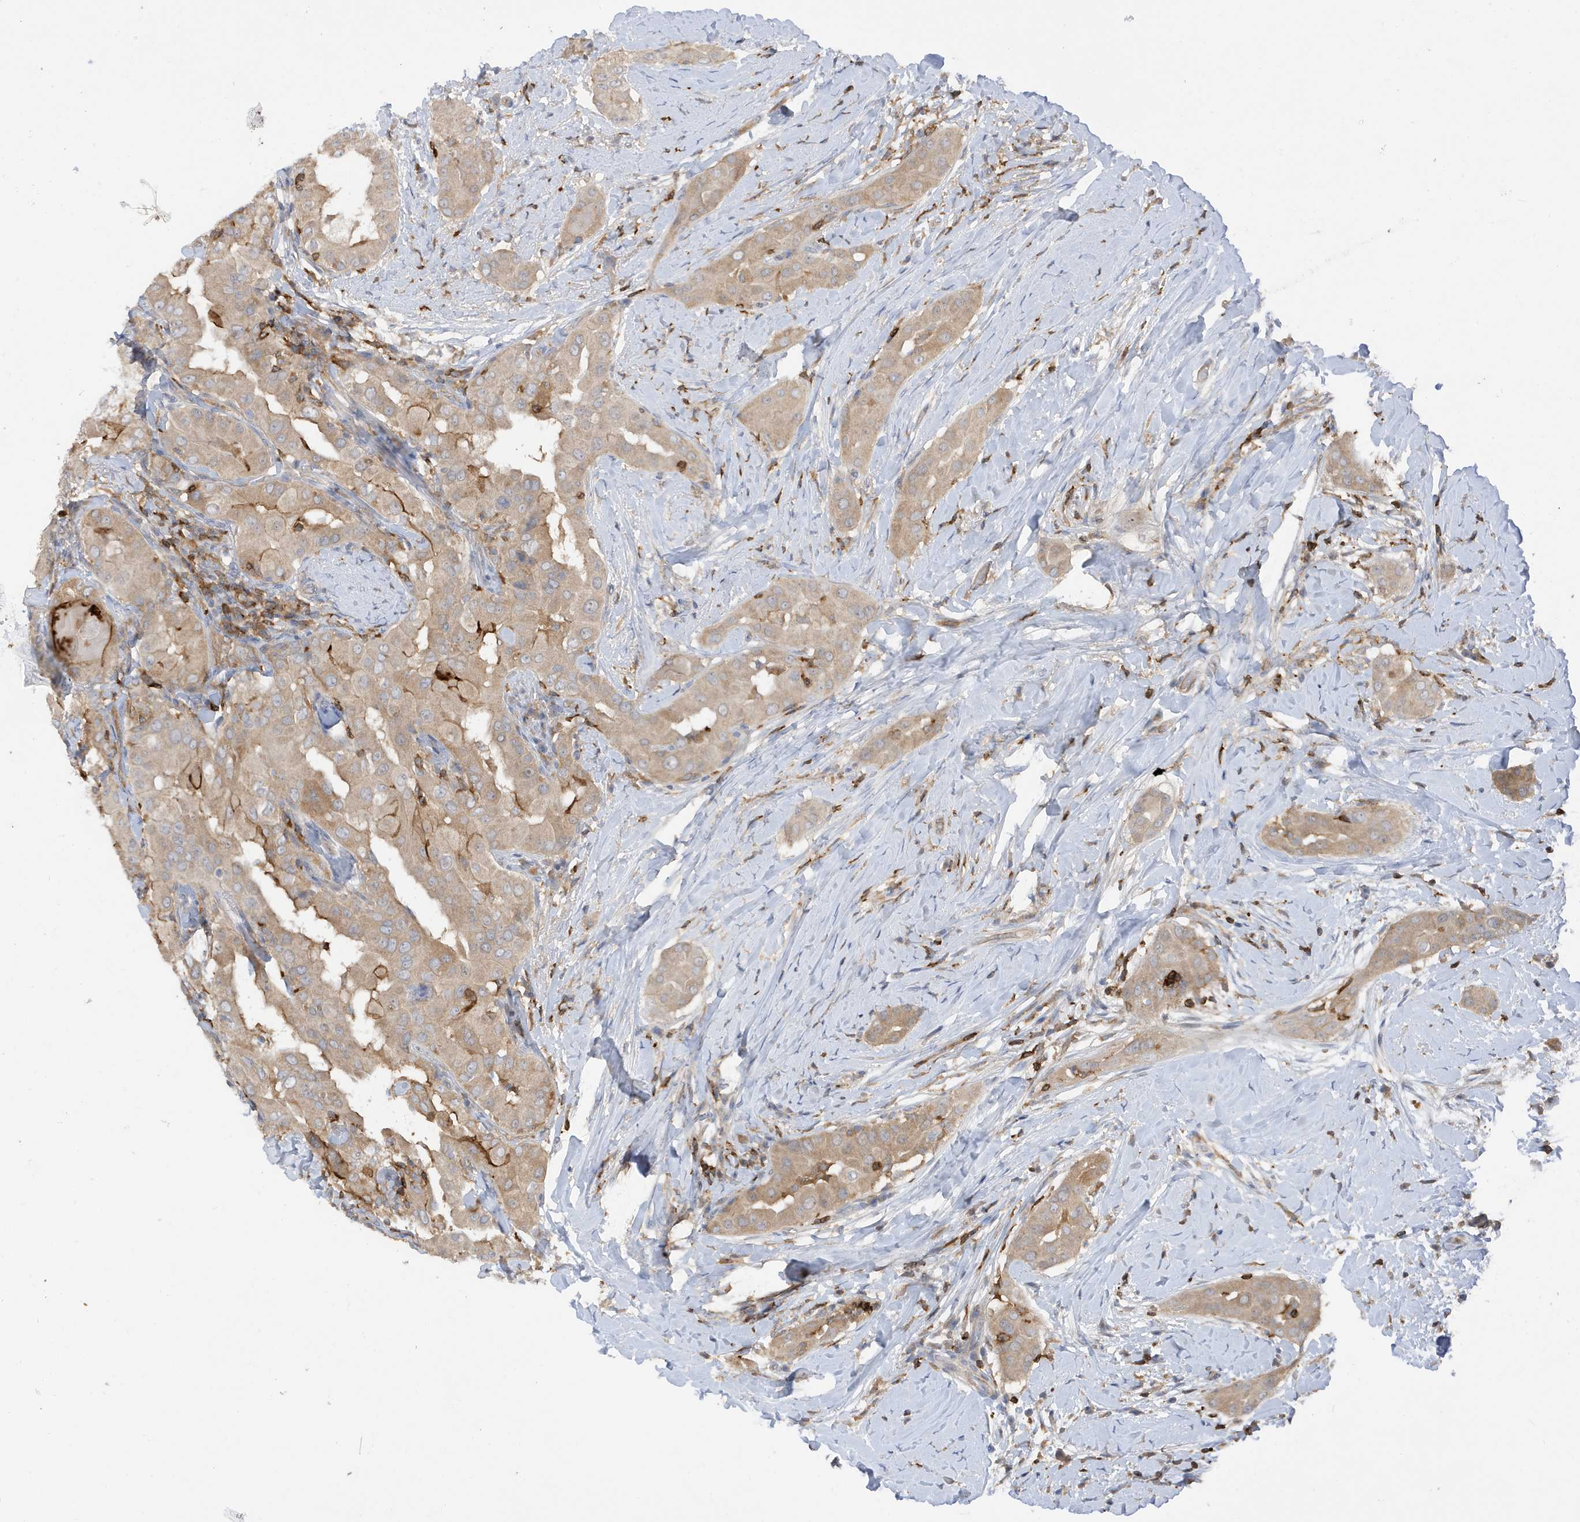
{"staining": {"intensity": "moderate", "quantity": "25%-75%", "location": "cytoplasmic/membranous"}, "tissue": "thyroid cancer", "cell_type": "Tumor cells", "image_type": "cancer", "snomed": [{"axis": "morphology", "description": "Papillary adenocarcinoma, NOS"}, {"axis": "topography", "description": "Thyroid gland"}], "caption": "A brown stain shows moderate cytoplasmic/membranous positivity of a protein in thyroid cancer tumor cells. (DAB IHC, brown staining for protein, blue staining for nuclei).", "gene": "PHACTR2", "patient": {"sex": "male", "age": 33}}